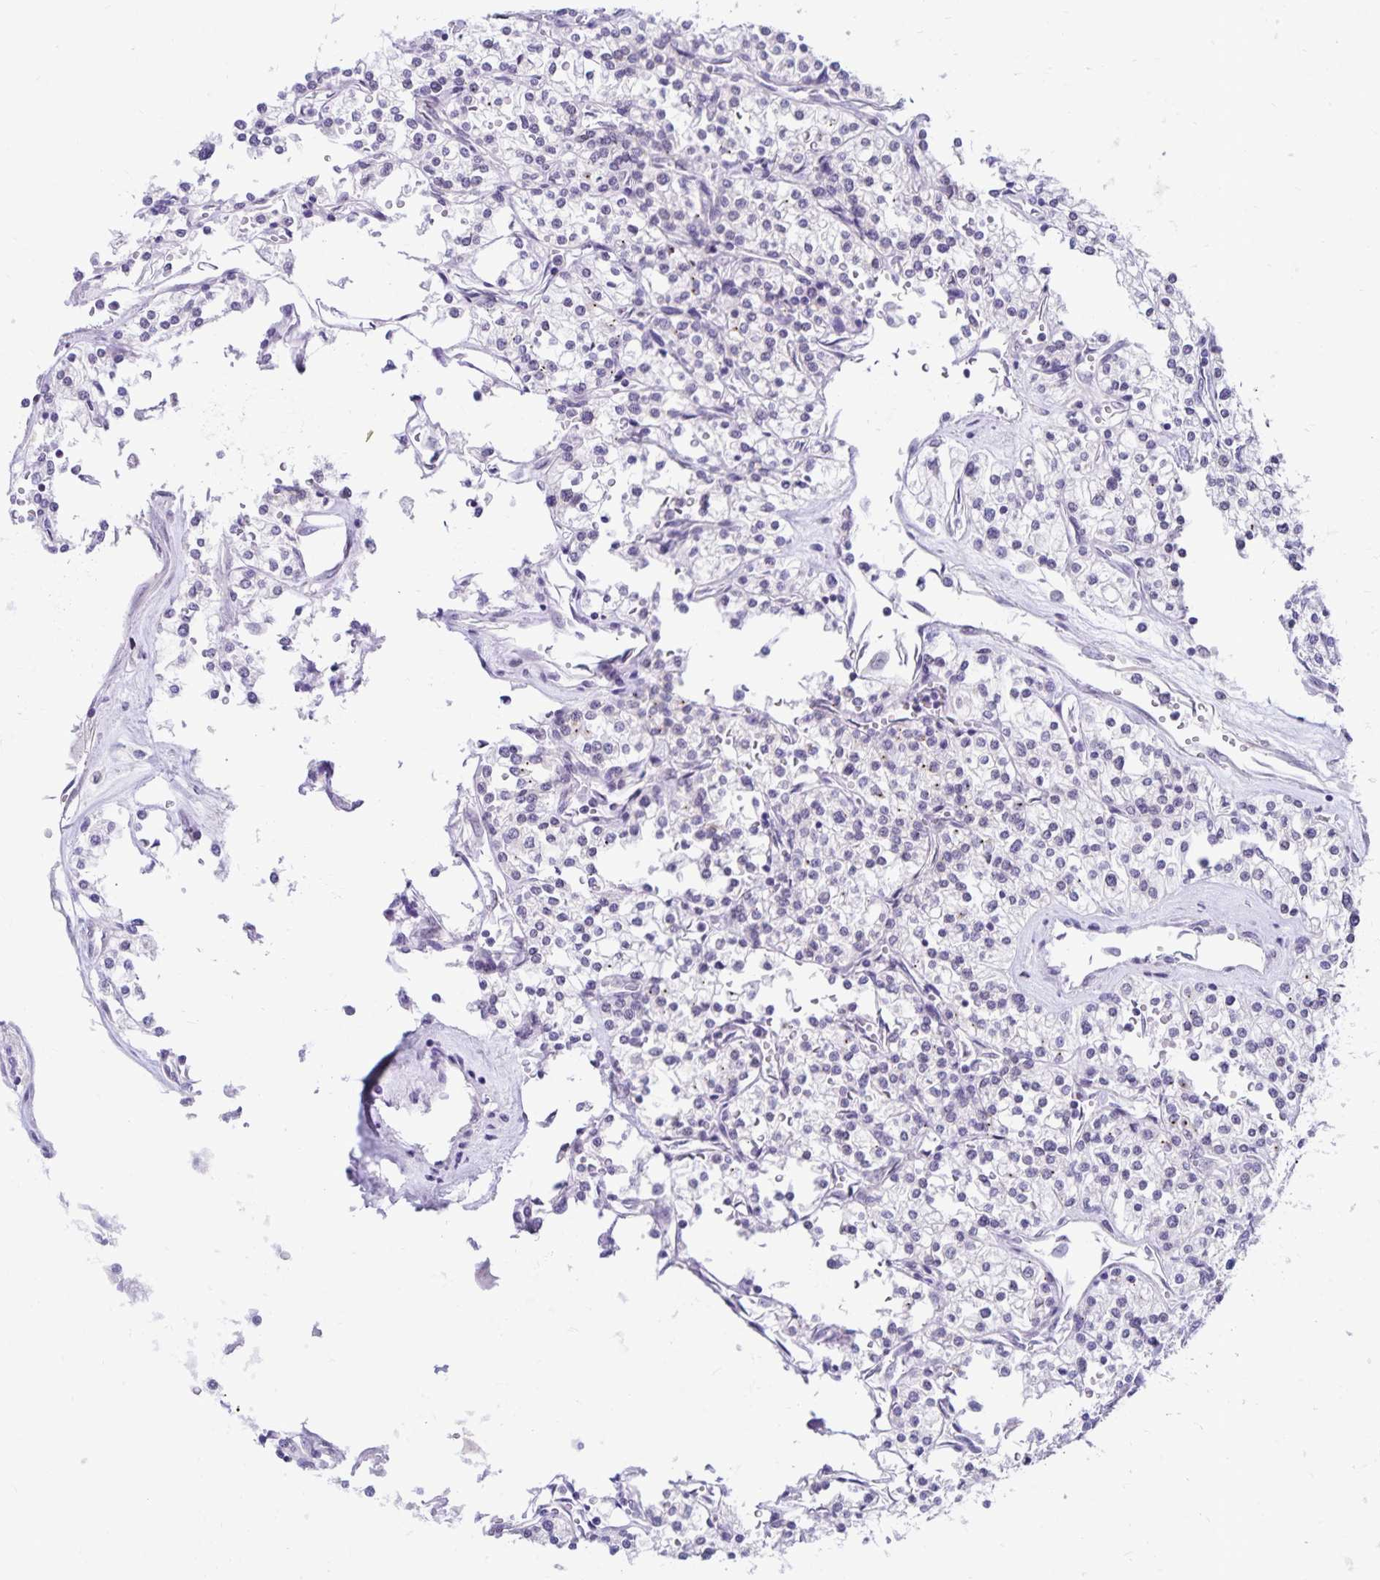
{"staining": {"intensity": "negative", "quantity": "none", "location": "none"}, "tissue": "renal cancer", "cell_type": "Tumor cells", "image_type": "cancer", "snomed": [{"axis": "morphology", "description": "Adenocarcinoma, NOS"}, {"axis": "topography", "description": "Kidney"}], "caption": "Renal adenocarcinoma stained for a protein using immunohistochemistry demonstrates no expression tumor cells.", "gene": "FAM166C", "patient": {"sex": "male", "age": 80}}